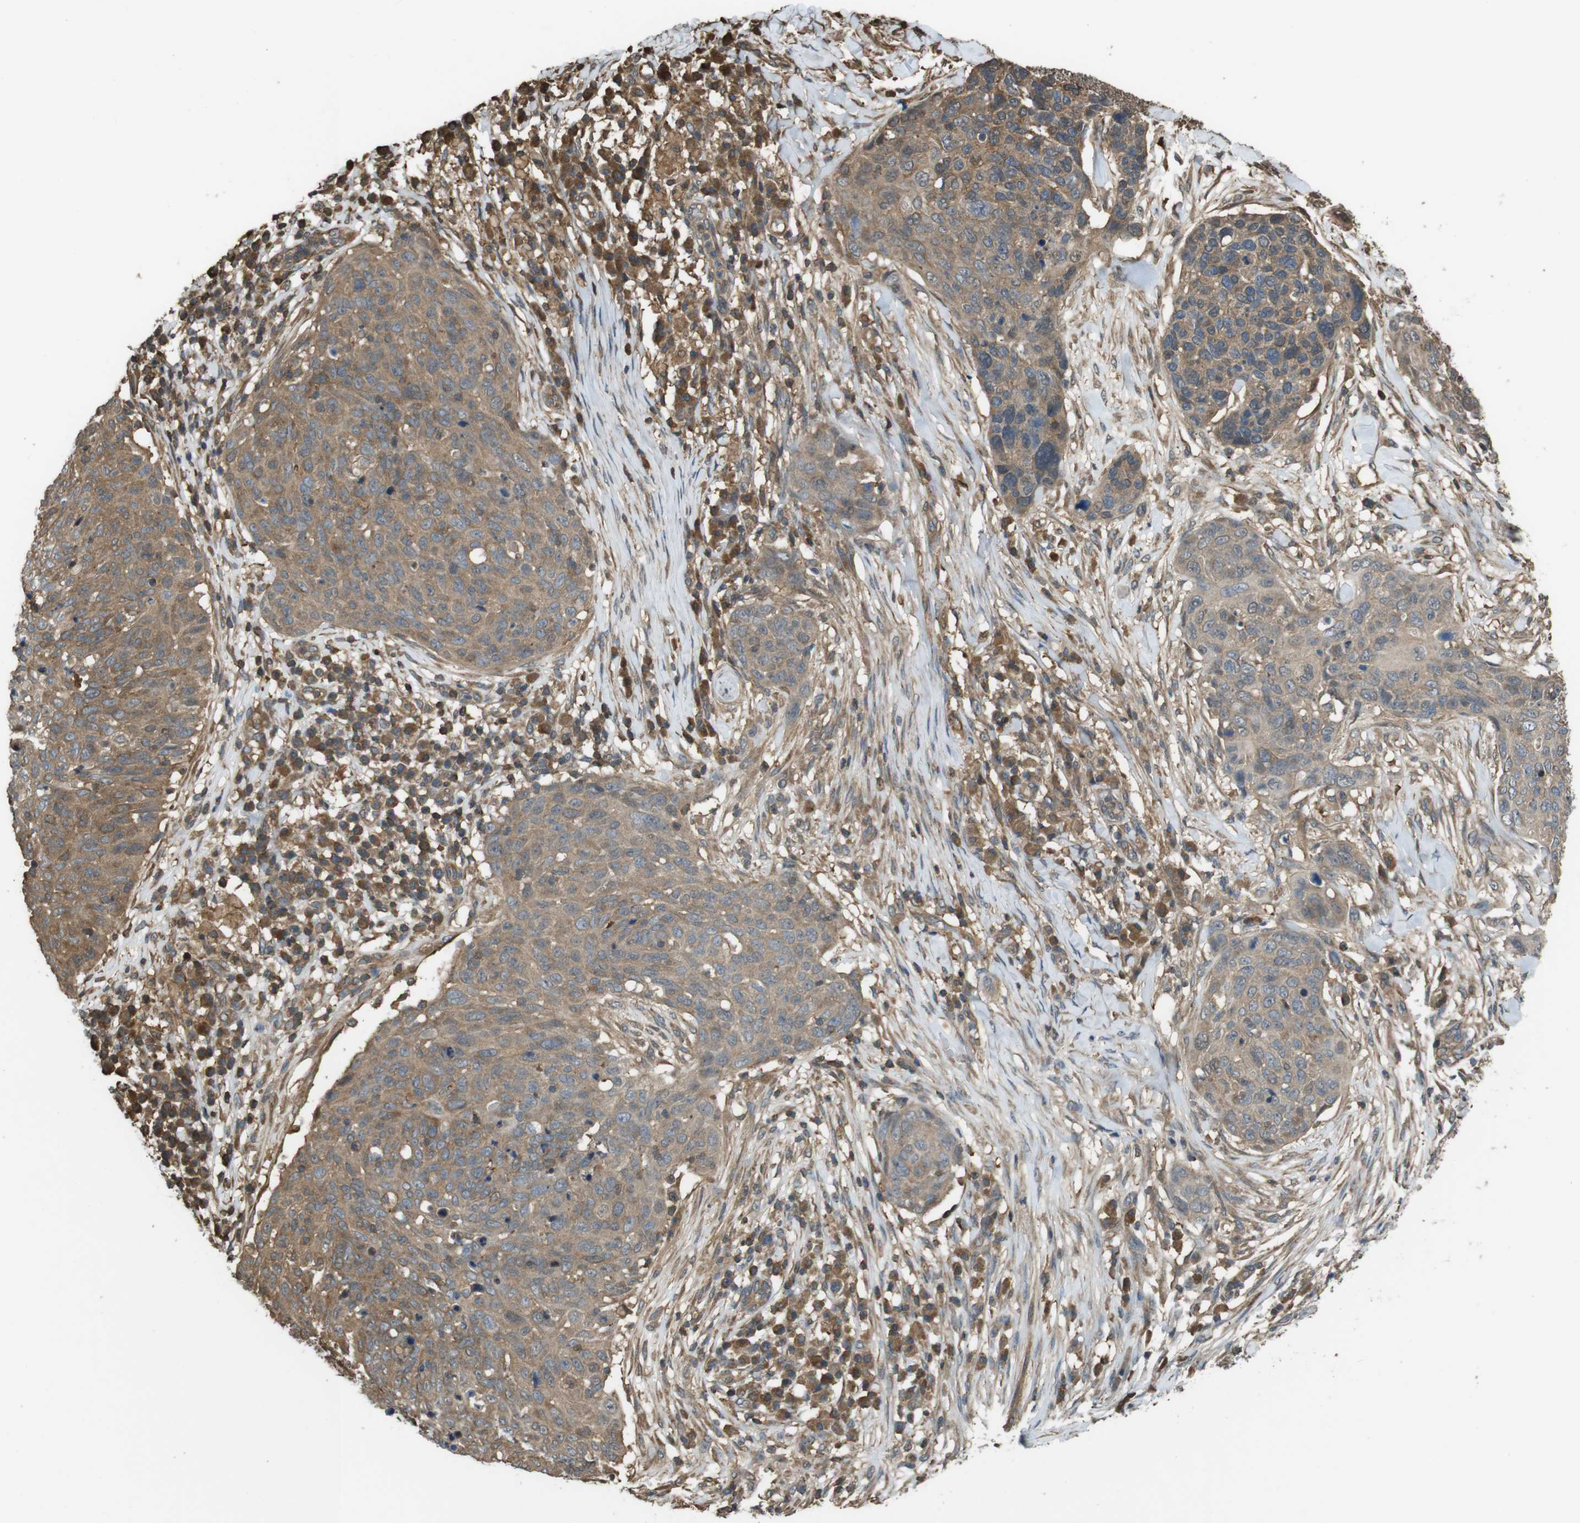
{"staining": {"intensity": "moderate", "quantity": ">75%", "location": "cytoplasmic/membranous"}, "tissue": "skin cancer", "cell_type": "Tumor cells", "image_type": "cancer", "snomed": [{"axis": "morphology", "description": "Squamous cell carcinoma in situ, NOS"}, {"axis": "morphology", "description": "Squamous cell carcinoma, NOS"}, {"axis": "topography", "description": "Skin"}], "caption": "Immunohistochemistry (IHC) (DAB (3,3'-diaminobenzidine)) staining of human squamous cell carcinoma (skin) demonstrates moderate cytoplasmic/membranous protein positivity in approximately >75% of tumor cells.", "gene": "ARHGDIA", "patient": {"sex": "male", "age": 93}}